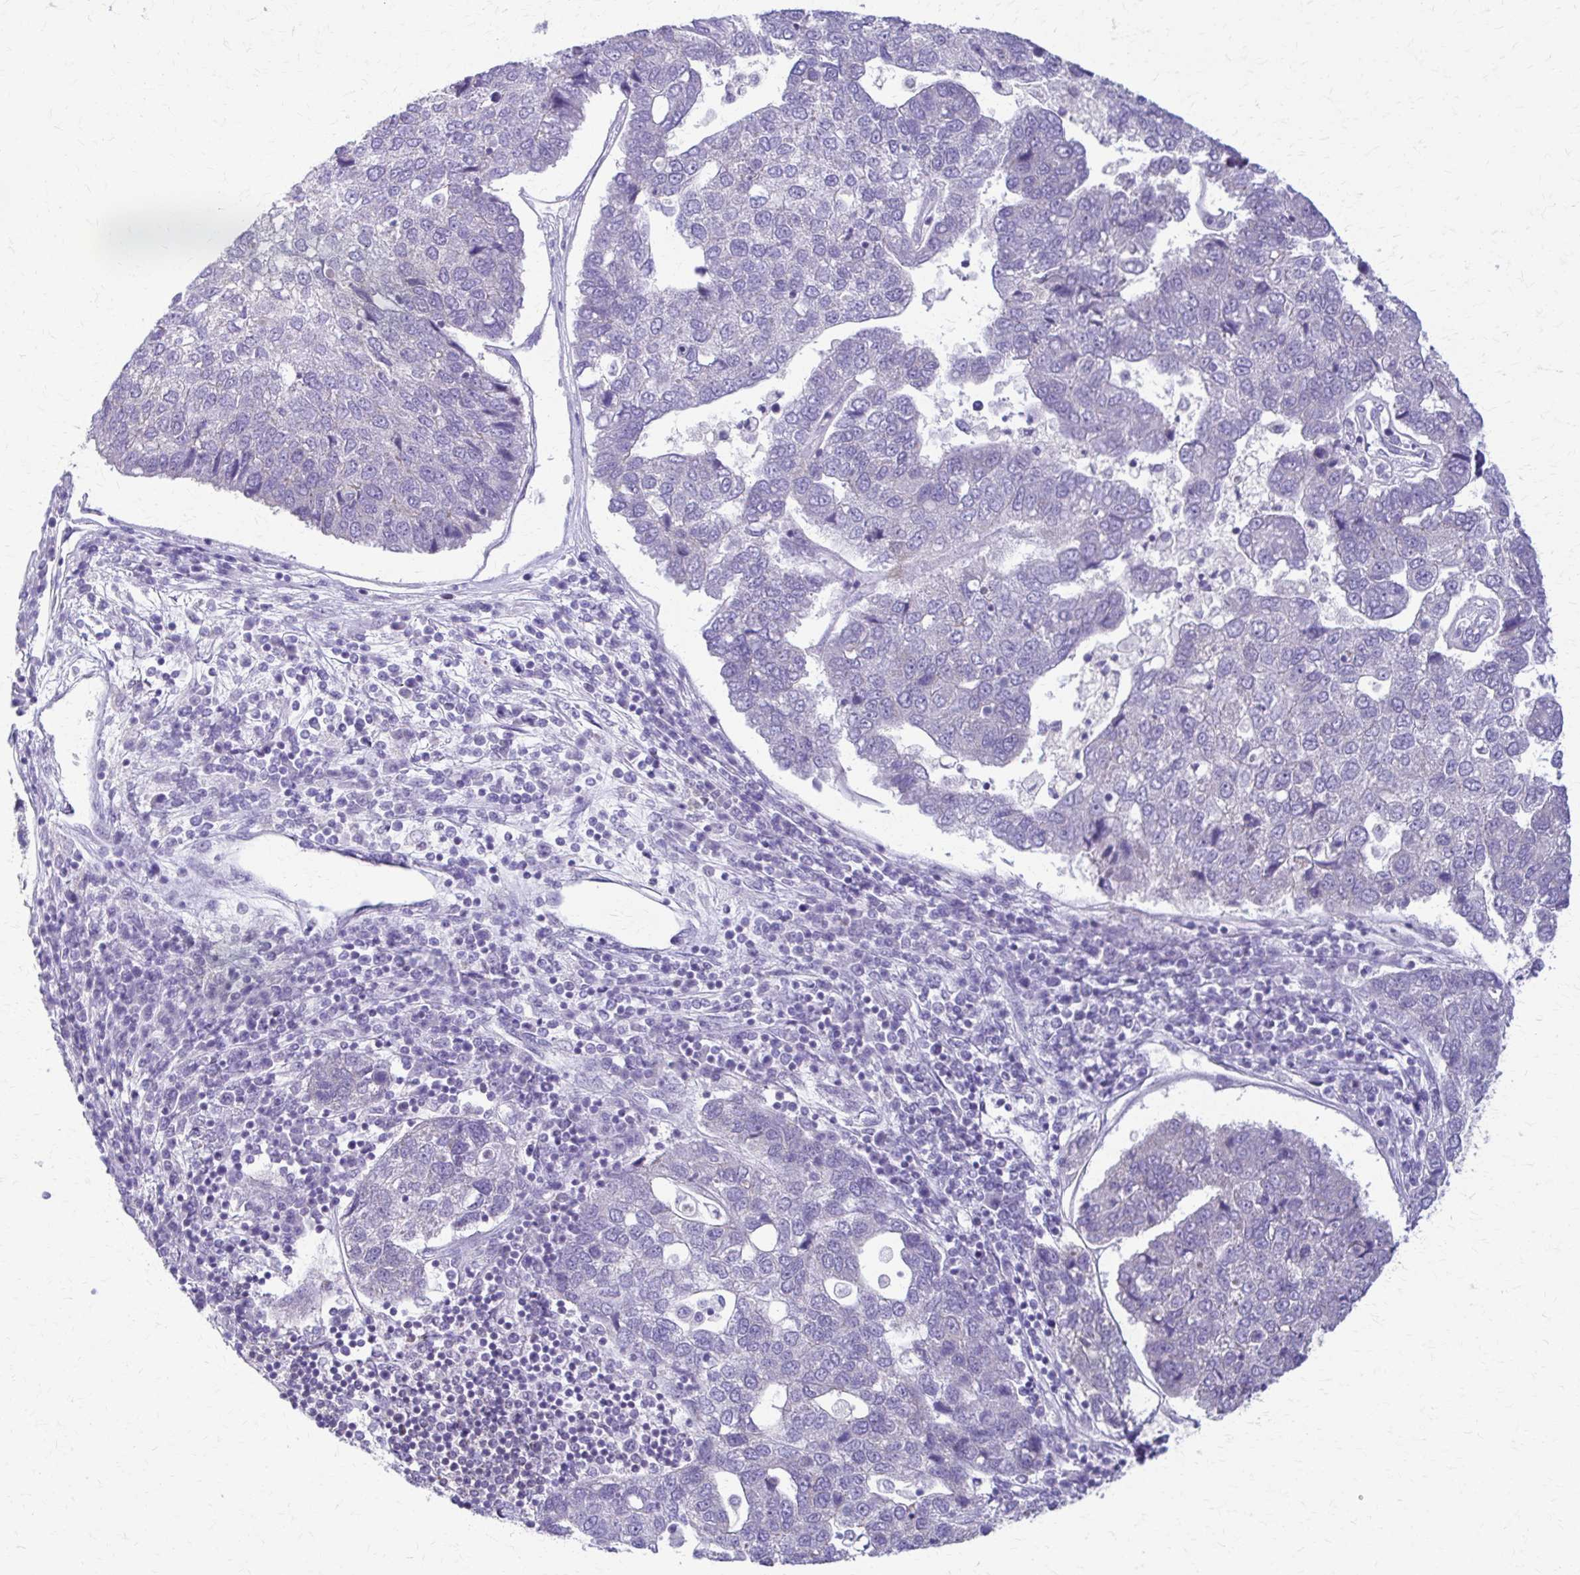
{"staining": {"intensity": "negative", "quantity": "none", "location": "none"}, "tissue": "pancreatic cancer", "cell_type": "Tumor cells", "image_type": "cancer", "snomed": [{"axis": "morphology", "description": "Adenocarcinoma, NOS"}, {"axis": "topography", "description": "Pancreas"}], "caption": "High magnification brightfield microscopy of adenocarcinoma (pancreatic) stained with DAB (brown) and counterstained with hematoxylin (blue): tumor cells show no significant positivity.", "gene": "PIK3AP1", "patient": {"sex": "female", "age": 61}}